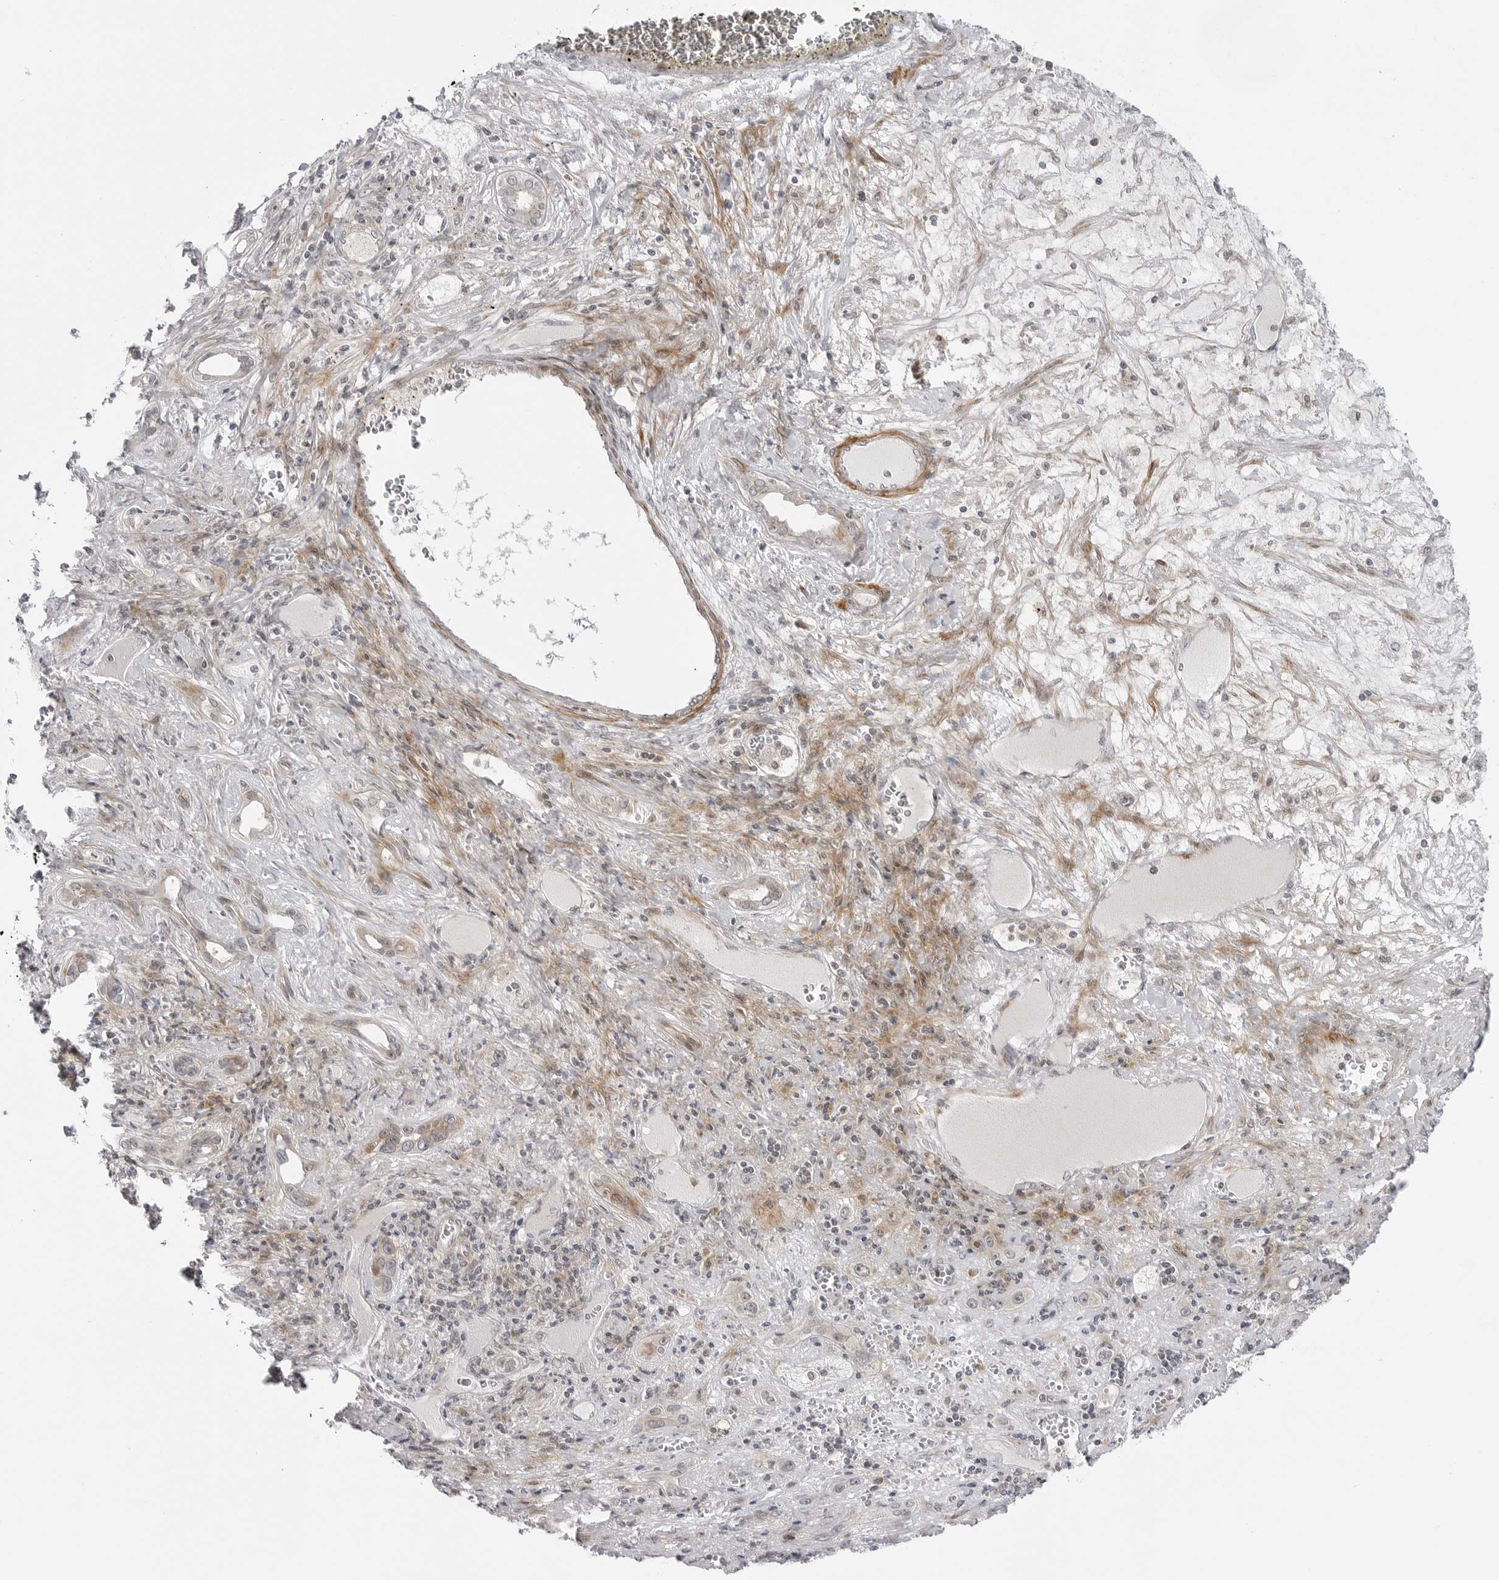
{"staining": {"intensity": "negative", "quantity": "none", "location": "none"}, "tissue": "liver cancer", "cell_type": "Tumor cells", "image_type": "cancer", "snomed": [{"axis": "morphology", "description": "Carcinoma, Hepatocellular, NOS"}, {"axis": "topography", "description": "Liver"}], "caption": "DAB (3,3'-diaminobenzidine) immunohistochemical staining of liver hepatocellular carcinoma reveals no significant expression in tumor cells.", "gene": "ADAMTS5", "patient": {"sex": "female", "age": 73}}